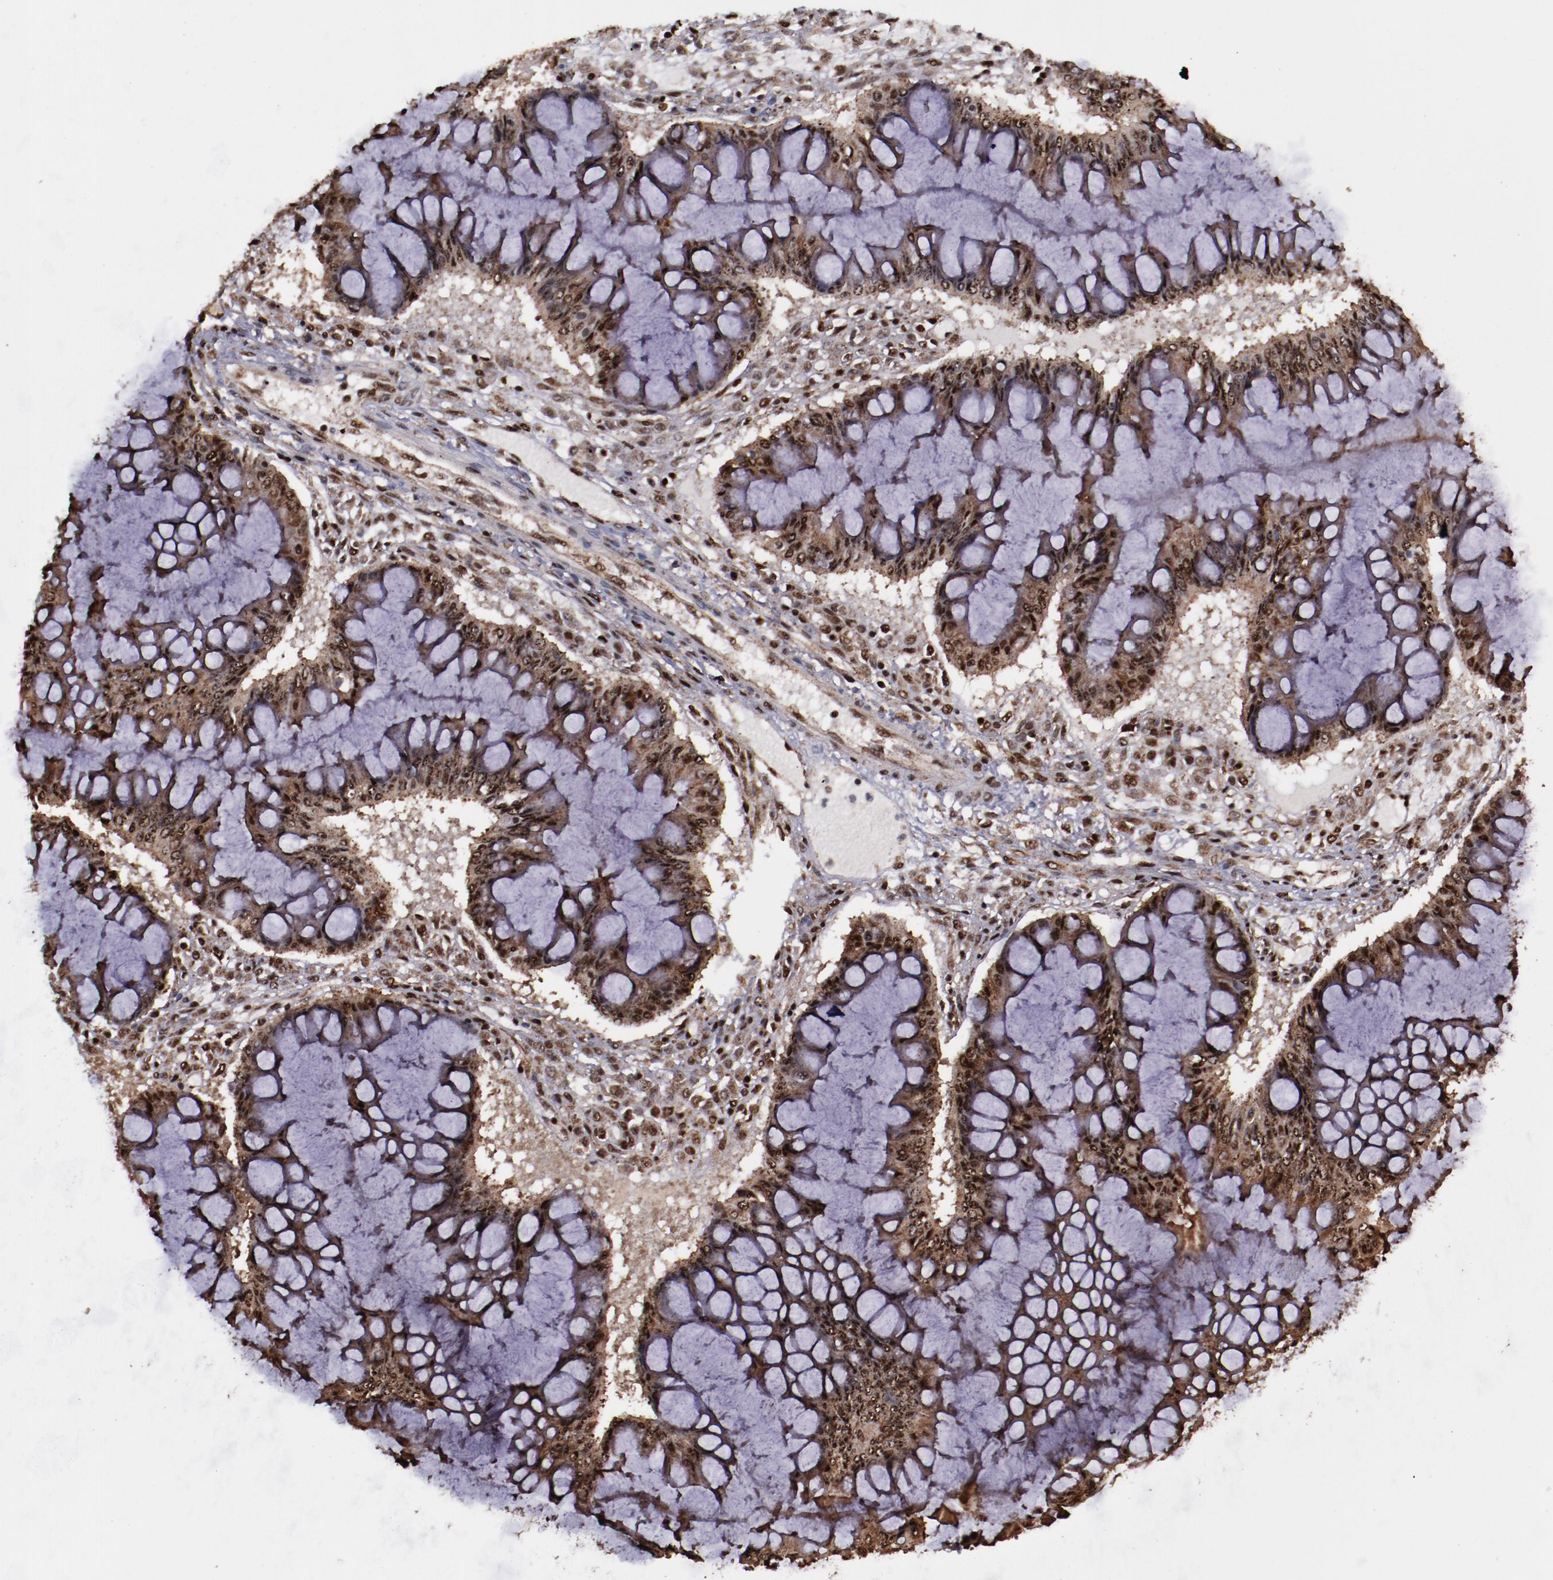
{"staining": {"intensity": "moderate", "quantity": ">75%", "location": "cytoplasmic/membranous,nuclear"}, "tissue": "ovarian cancer", "cell_type": "Tumor cells", "image_type": "cancer", "snomed": [{"axis": "morphology", "description": "Cystadenocarcinoma, mucinous, NOS"}, {"axis": "topography", "description": "Ovary"}], "caption": "This image demonstrates ovarian cancer stained with immunohistochemistry (IHC) to label a protein in brown. The cytoplasmic/membranous and nuclear of tumor cells show moderate positivity for the protein. Nuclei are counter-stained blue.", "gene": "SNW1", "patient": {"sex": "female", "age": 73}}